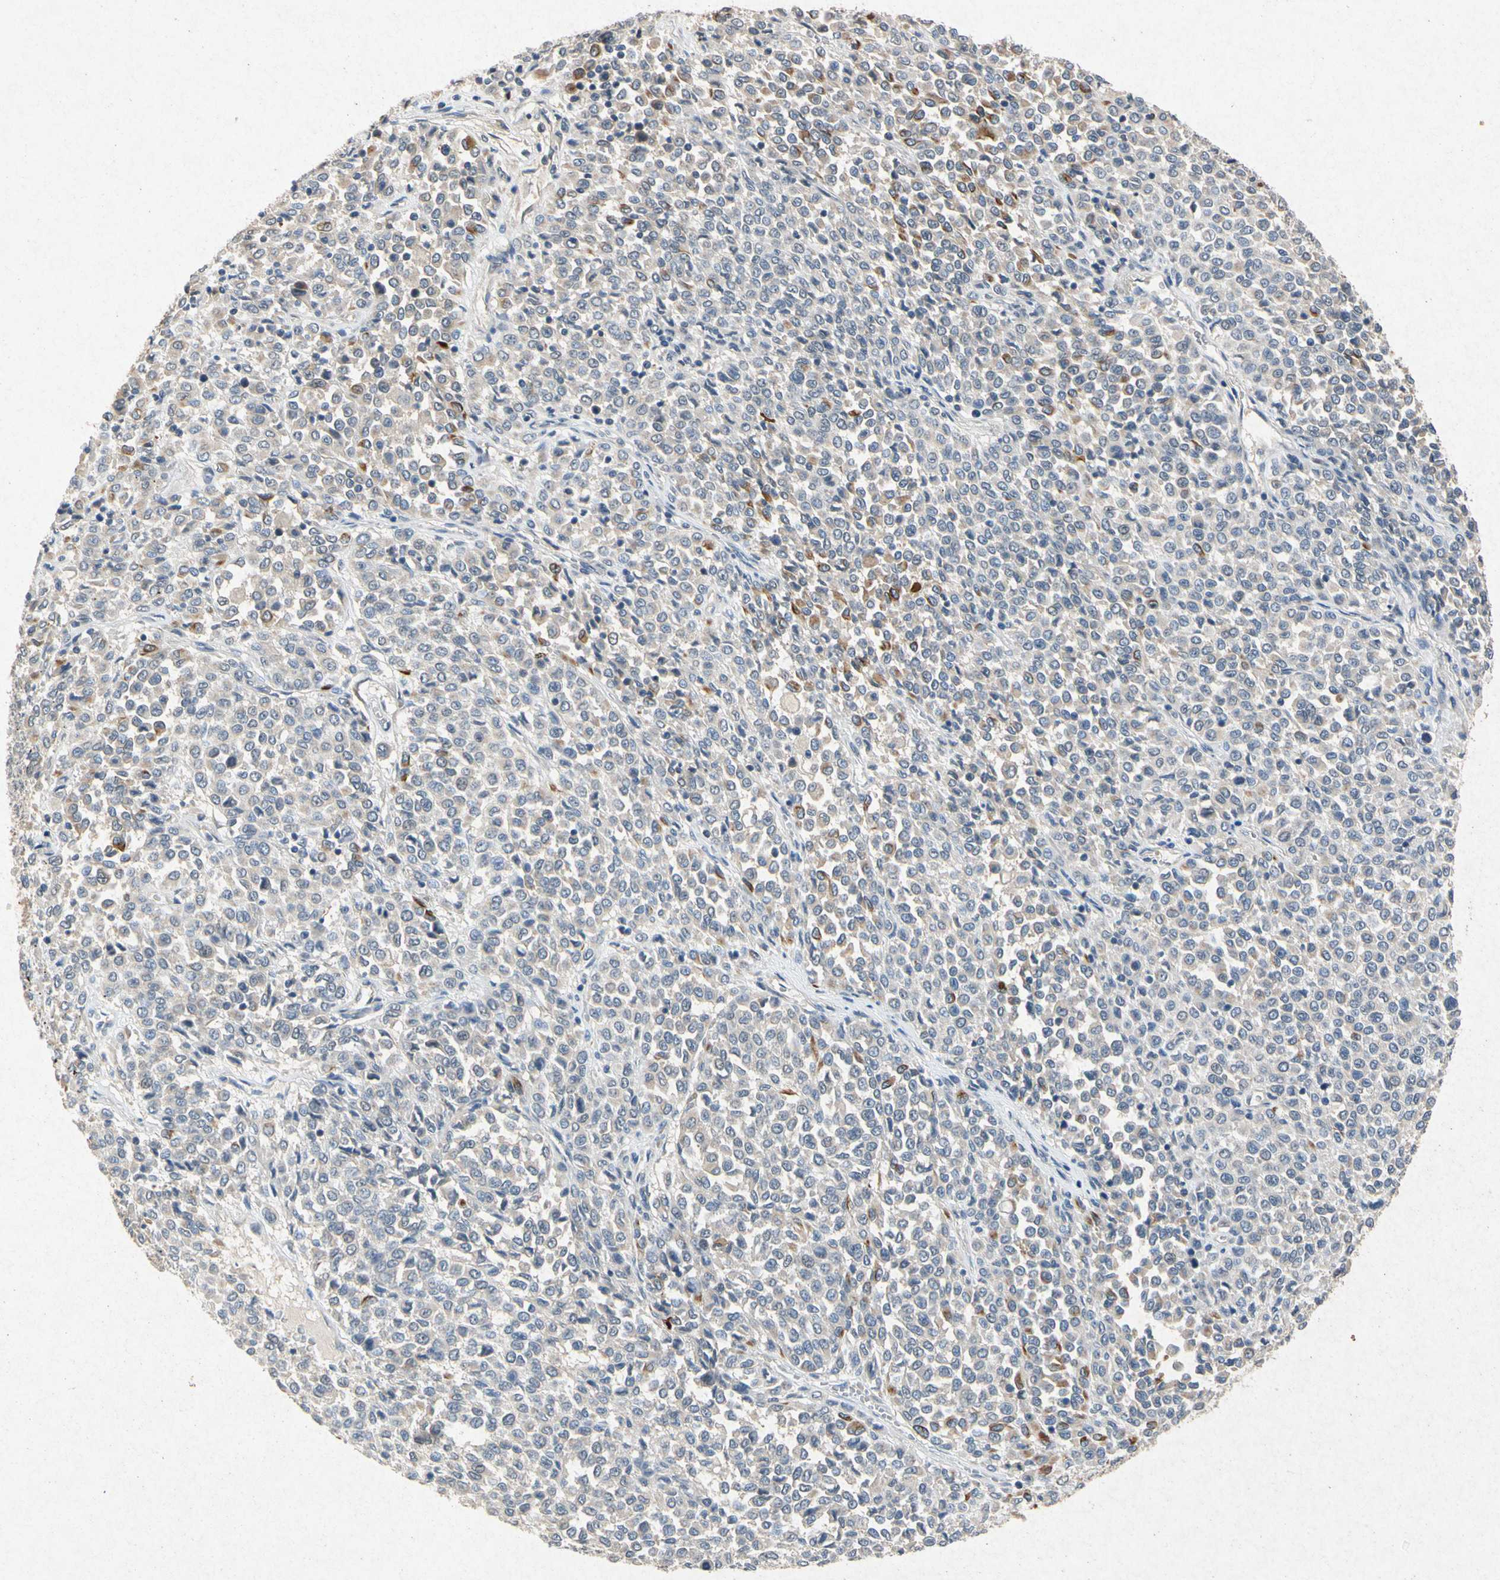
{"staining": {"intensity": "weak", "quantity": ">75%", "location": "cytoplasmic/membranous"}, "tissue": "melanoma", "cell_type": "Tumor cells", "image_type": "cancer", "snomed": [{"axis": "morphology", "description": "Malignant melanoma, Metastatic site"}, {"axis": "topography", "description": "Pancreas"}], "caption": "This histopathology image demonstrates malignant melanoma (metastatic site) stained with immunohistochemistry (IHC) to label a protein in brown. The cytoplasmic/membranous of tumor cells show weak positivity for the protein. Nuclei are counter-stained blue.", "gene": "RPS6KA1", "patient": {"sex": "female", "age": 30}}